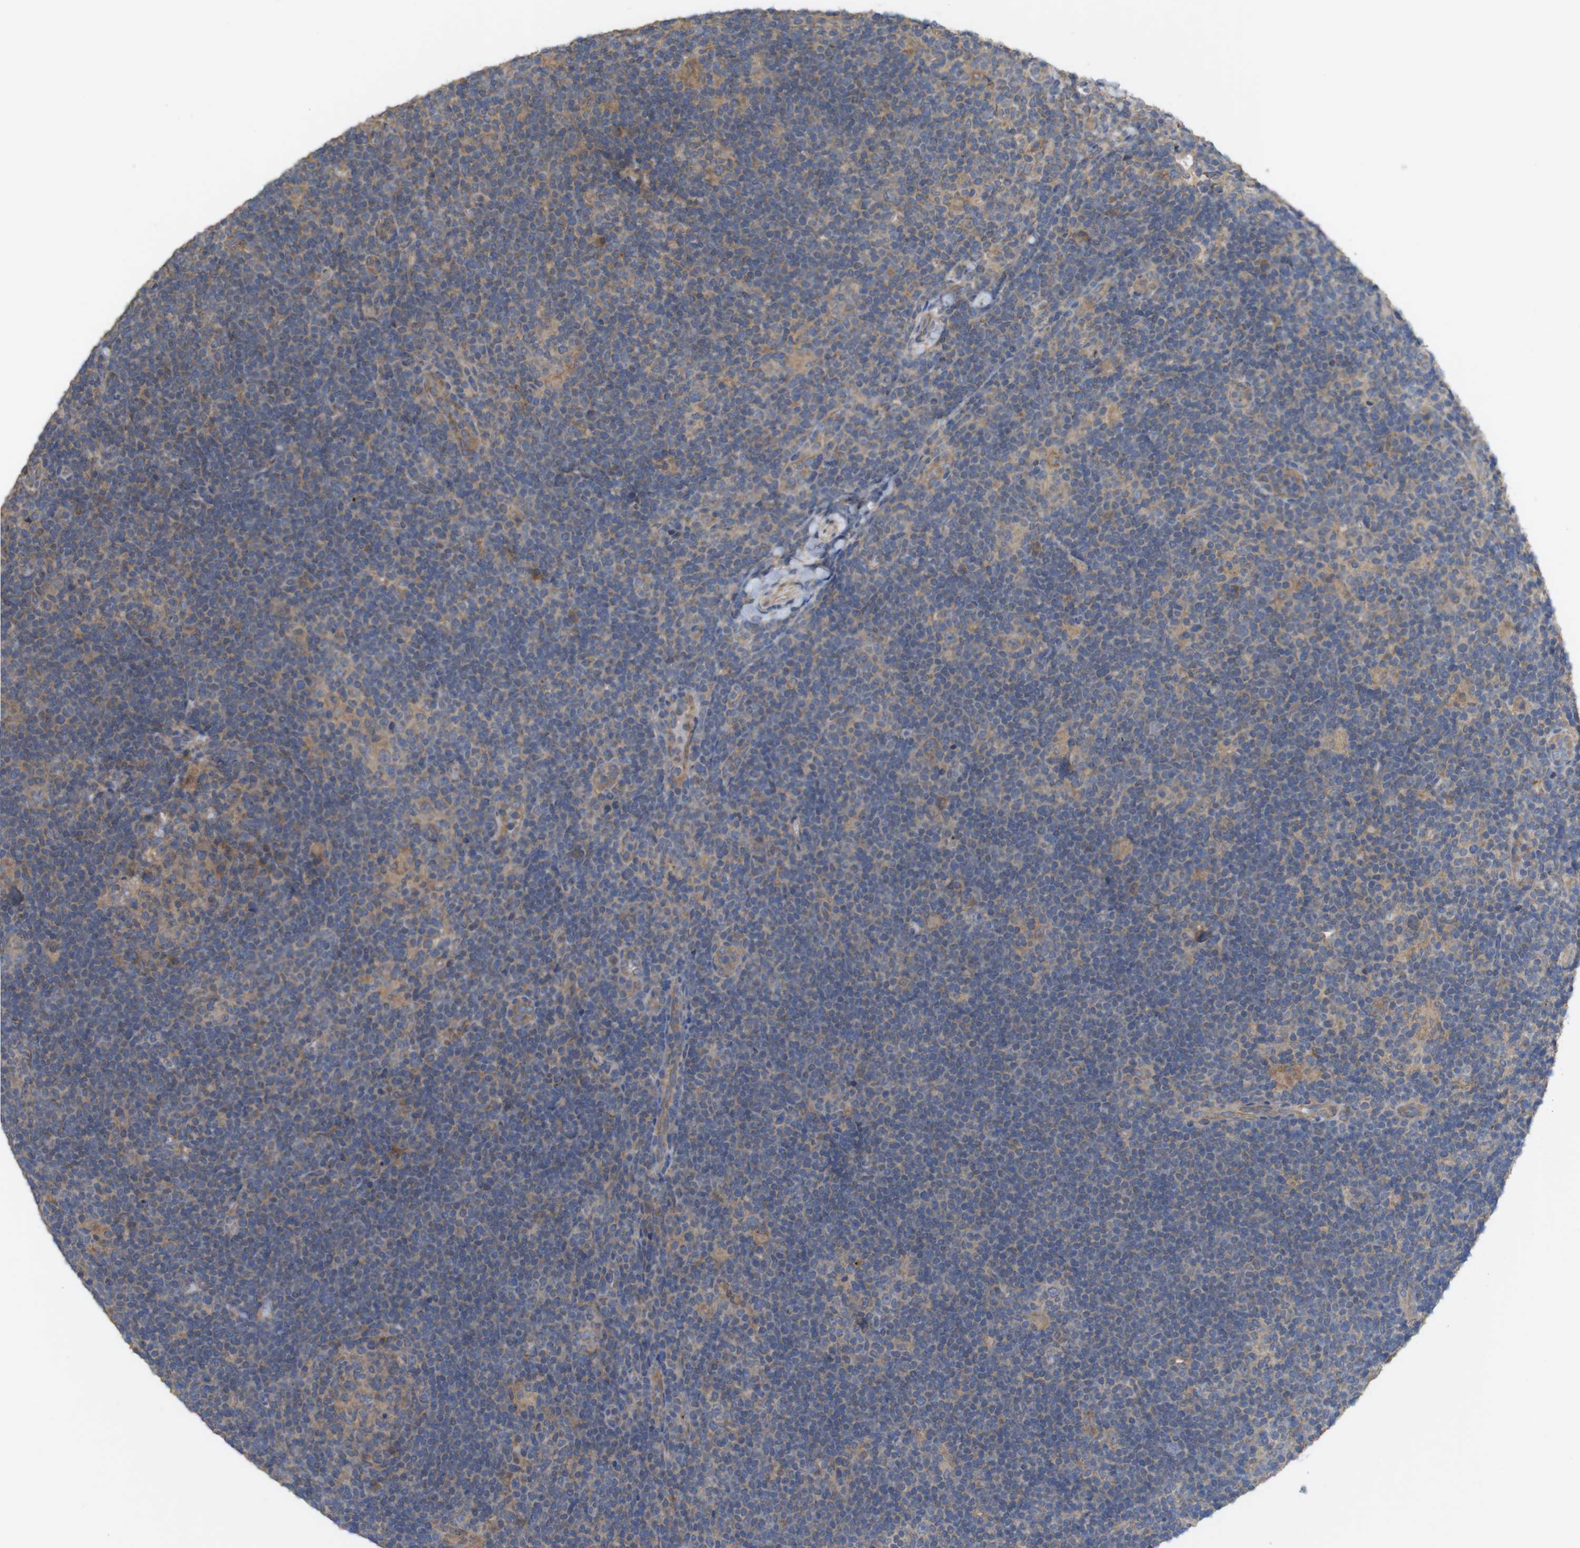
{"staining": {"intensity": "moderate", "quantity": ">75%", "location": "cytoplasmic/membranous"}, "tissue": "lymphoma", "cell_type": "Tumor cells", "image_type": "cancer", "snomed": [{"axis": "morphology", "description": "Hodgkin's disease, NOS"}, {"axis": "topography", "description": "Lymph node"}], "caption": "The immunohistochemical stain shows moderate cytoplasmic/membranous staining in tumor cells of Hodgkin's disease tissue.", "gene": "KCNS3", "patient": {"sex": "female", "age": 57}}